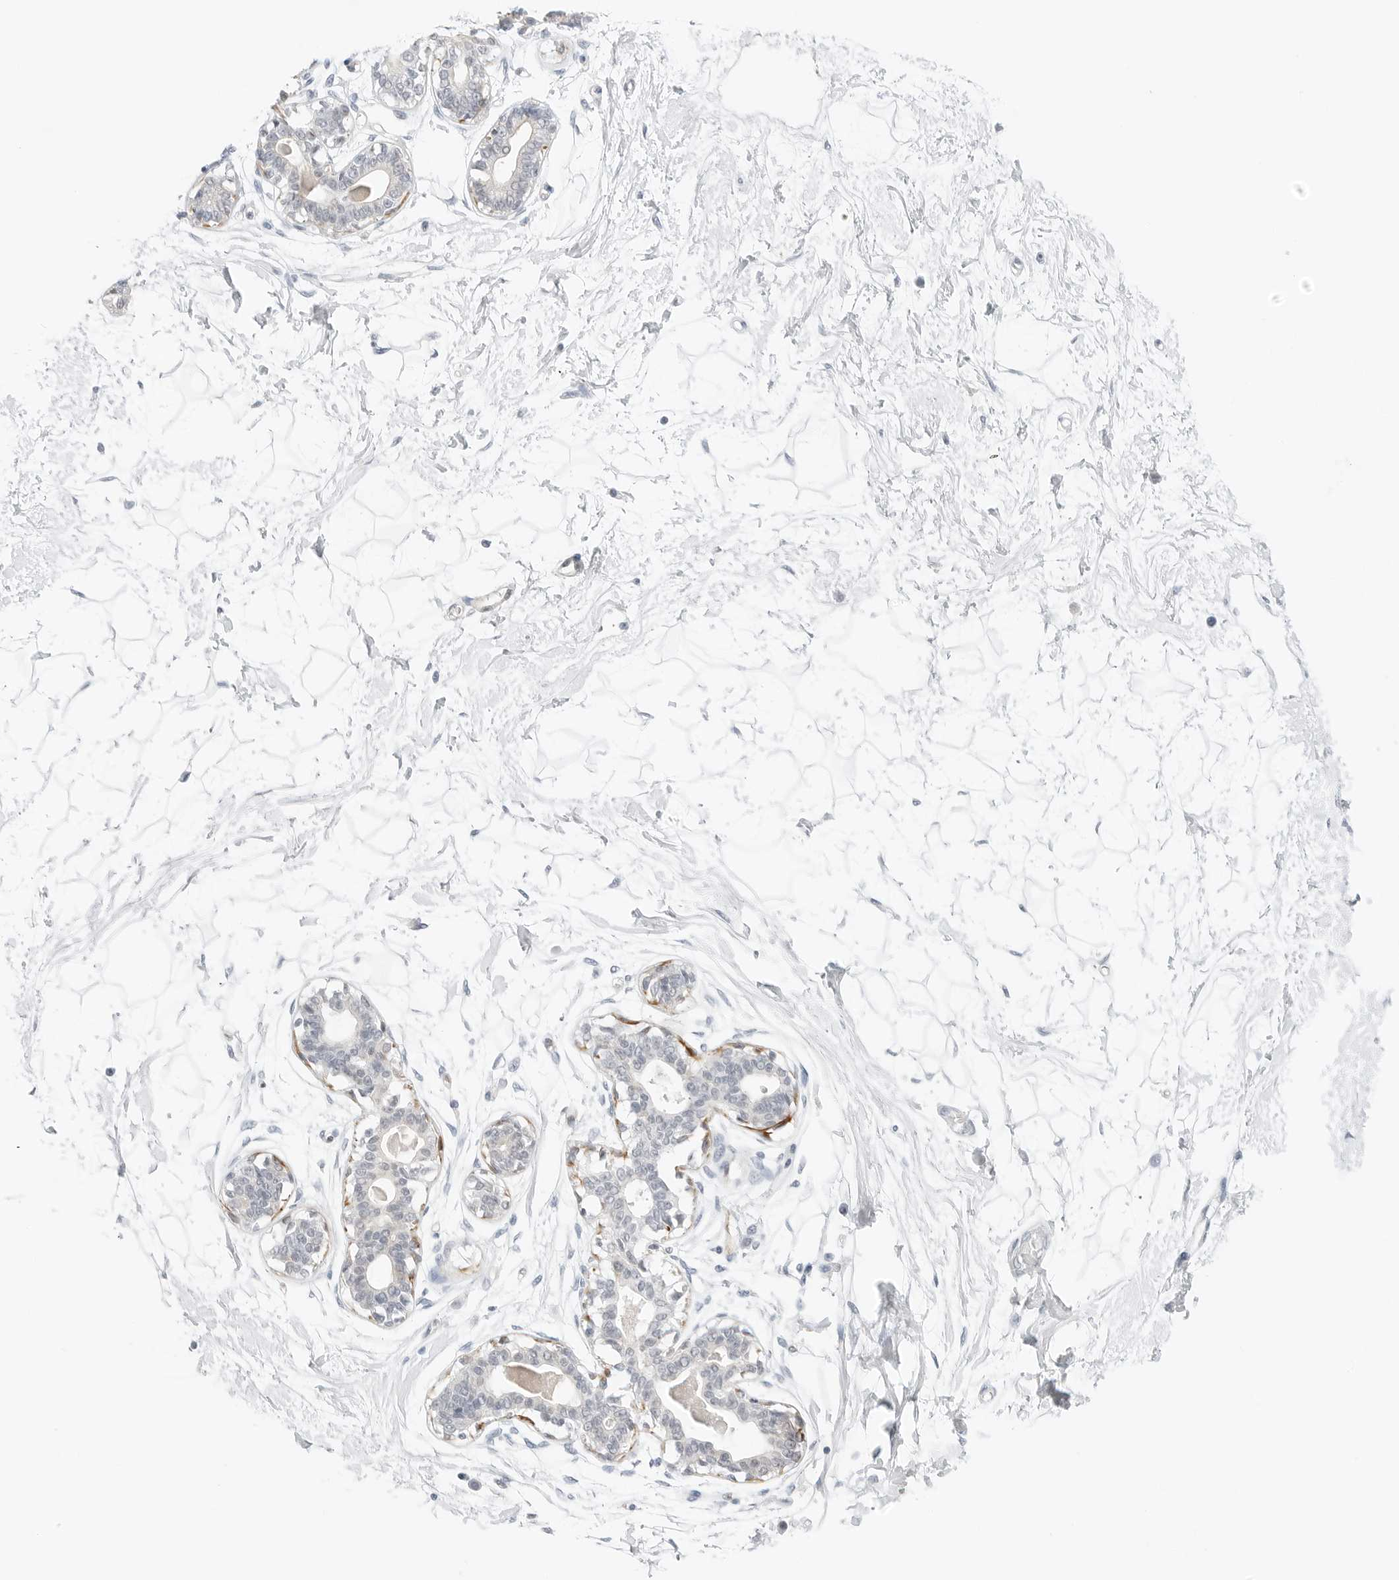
{"staining": {"intensity": "negative", "quantity": "none", "location": "none"}, "tissue": "breast", "cell_type": "Adipocytes", "image_type": "normal", "snomed": [{"axis": "morphology", "description": "Normal tissue, NOS"}, {"axis": "topography", "description": "Breast"}], "caption": "The histopathology image reveals no staining of adipocytes in normal breast.", "gene": "IQCC", "patient": {"sex": "female", "age": 45}}